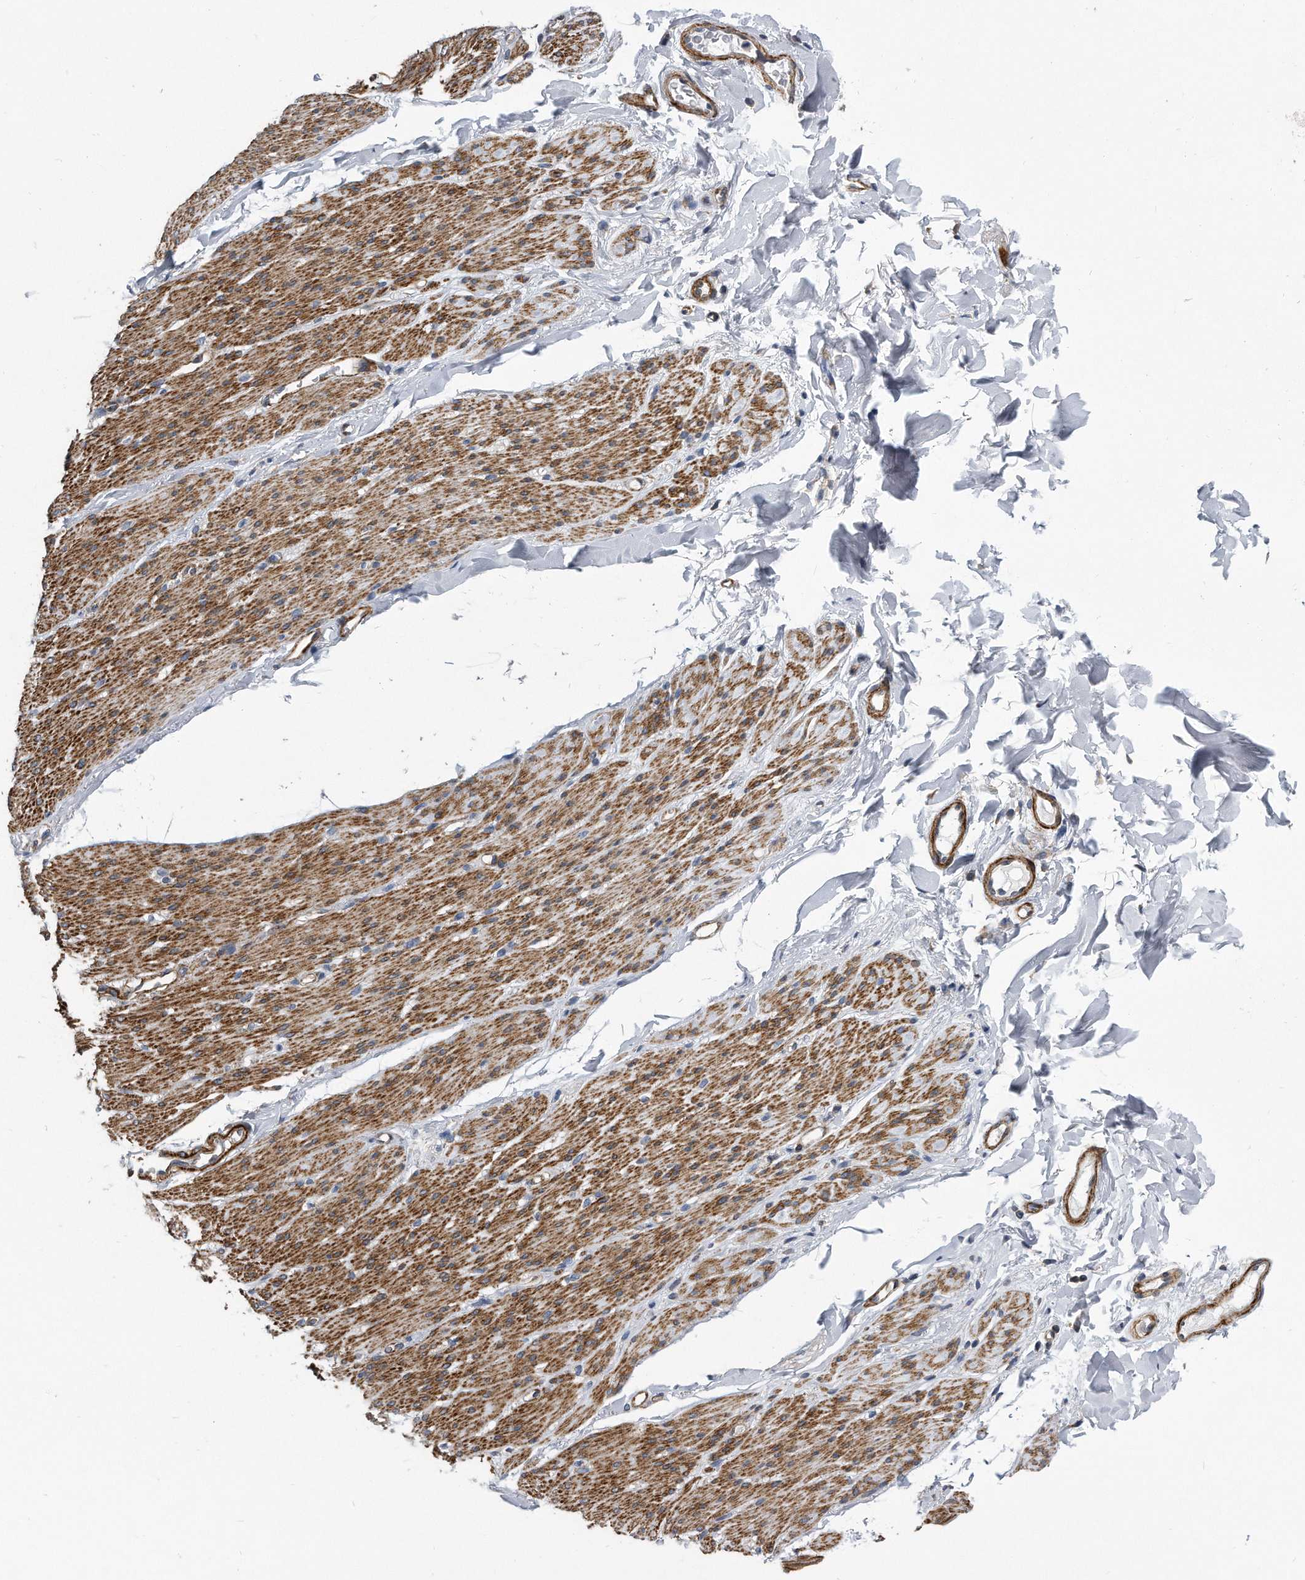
{"staining": {"intensity": "strong", "quantity": "25%-75%", "location": "cytoplasmic/membranous"}, "tissue": "smooth muscle", "cell_type": "Smooth muscle cells", "image_type": "normal", "snomed": [{"axis": "morphology", "description": "Normal tissue, NOS"}, {"axis": "topography", "description": "Colon"}, {"axis": "topography", "description": "Peripheral nerve tissue"}], "caption": "Strong cytoplasmic/membranous positivity is identified in about 25%-75% of smooth muscle cells in normal smooth muscle.", "gene": "EIF2B4", "patient": {"sex": "female", "age": 61}}